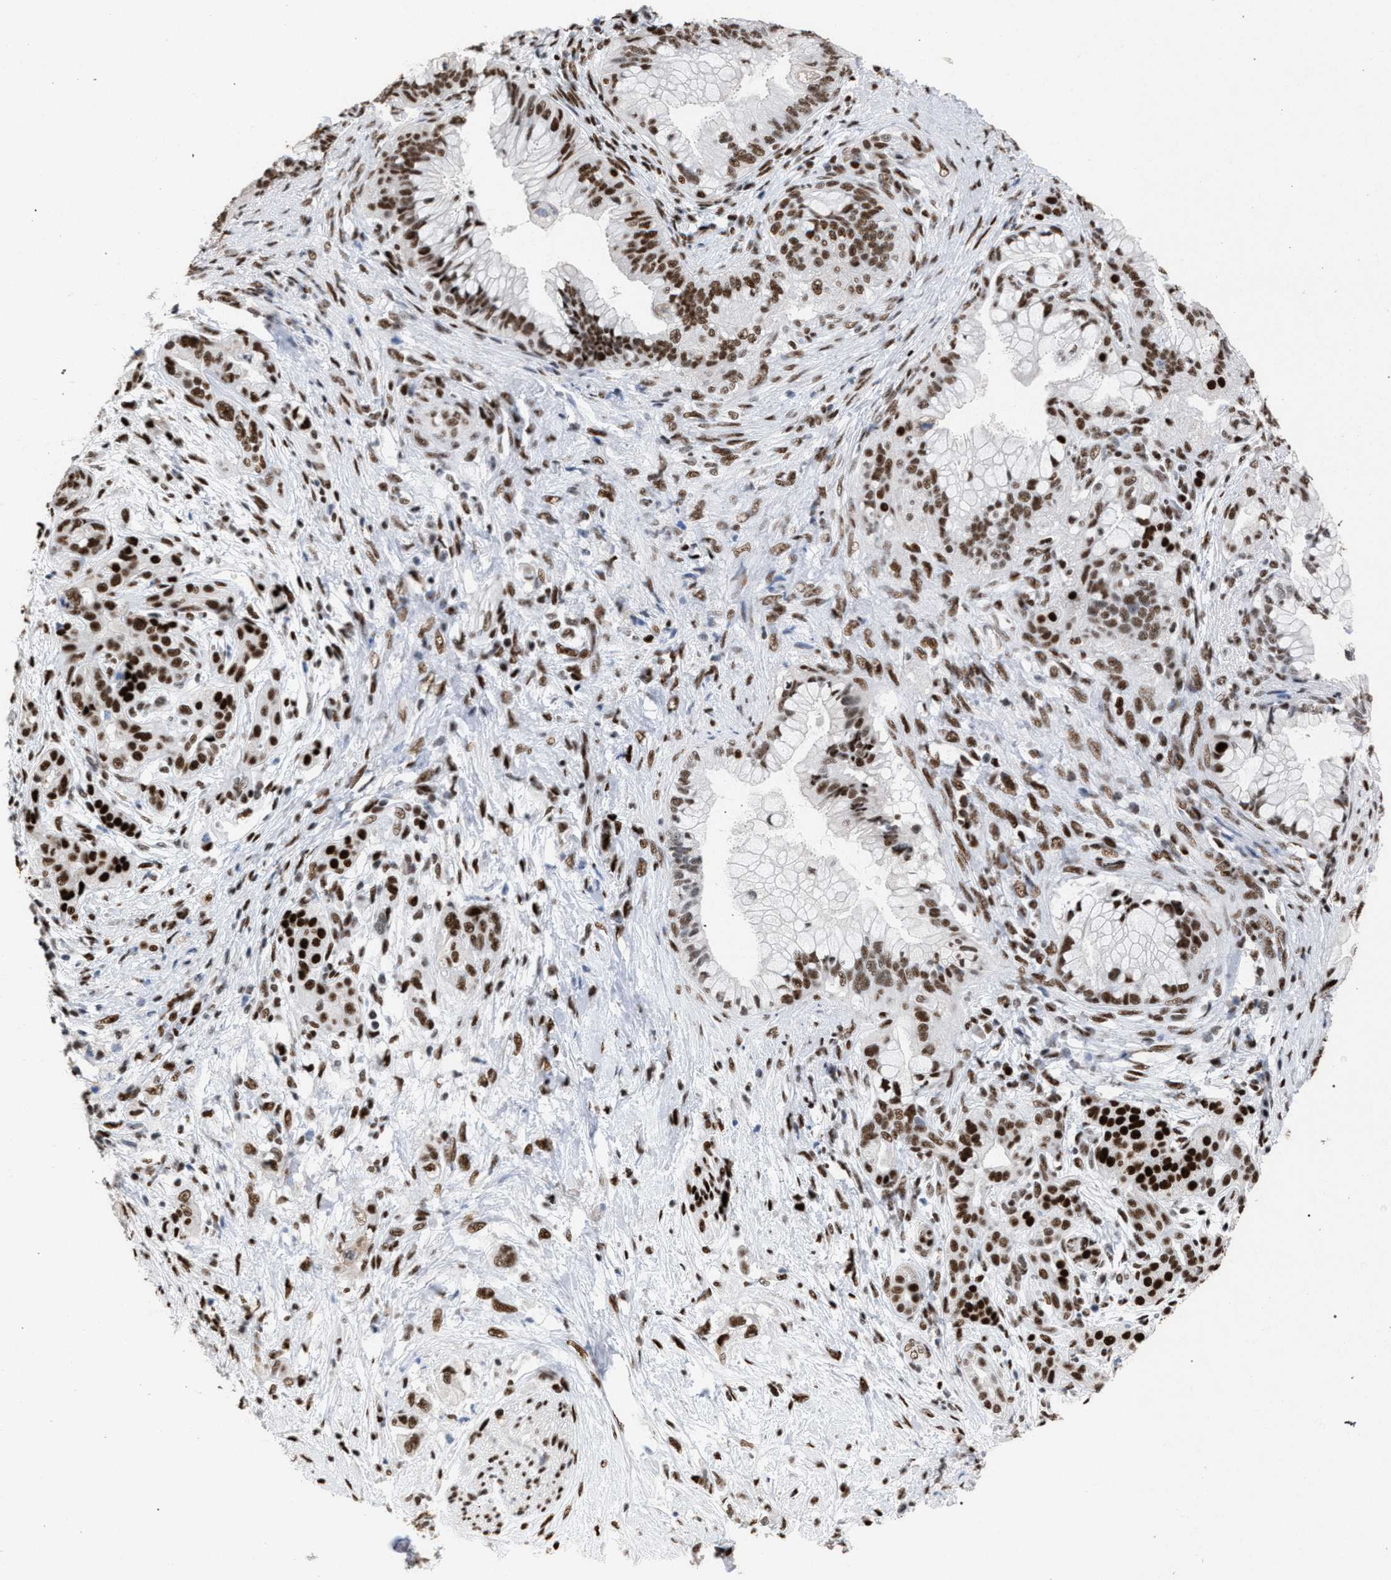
{"staining": {"intensity": "moderate", "quantity": ">75%", "location": "nuclear"}, "tissue": "pancreatic cancer", "cell_type": "Tumor cells", "image_type": "cancer", "snomed": [{"axis": "morphology", "description": "Adenocarcinoma, NOS"}, {"axis": "topography", "description": "Pancreas"}], "caption": "A brown stain shows moderate nuclear expression of a protein in human pancreatic cancer (adenocarcinoma) tumor cells.", "gene": "TP53BP1", "patient": {"sex": "male", "age": 59}}